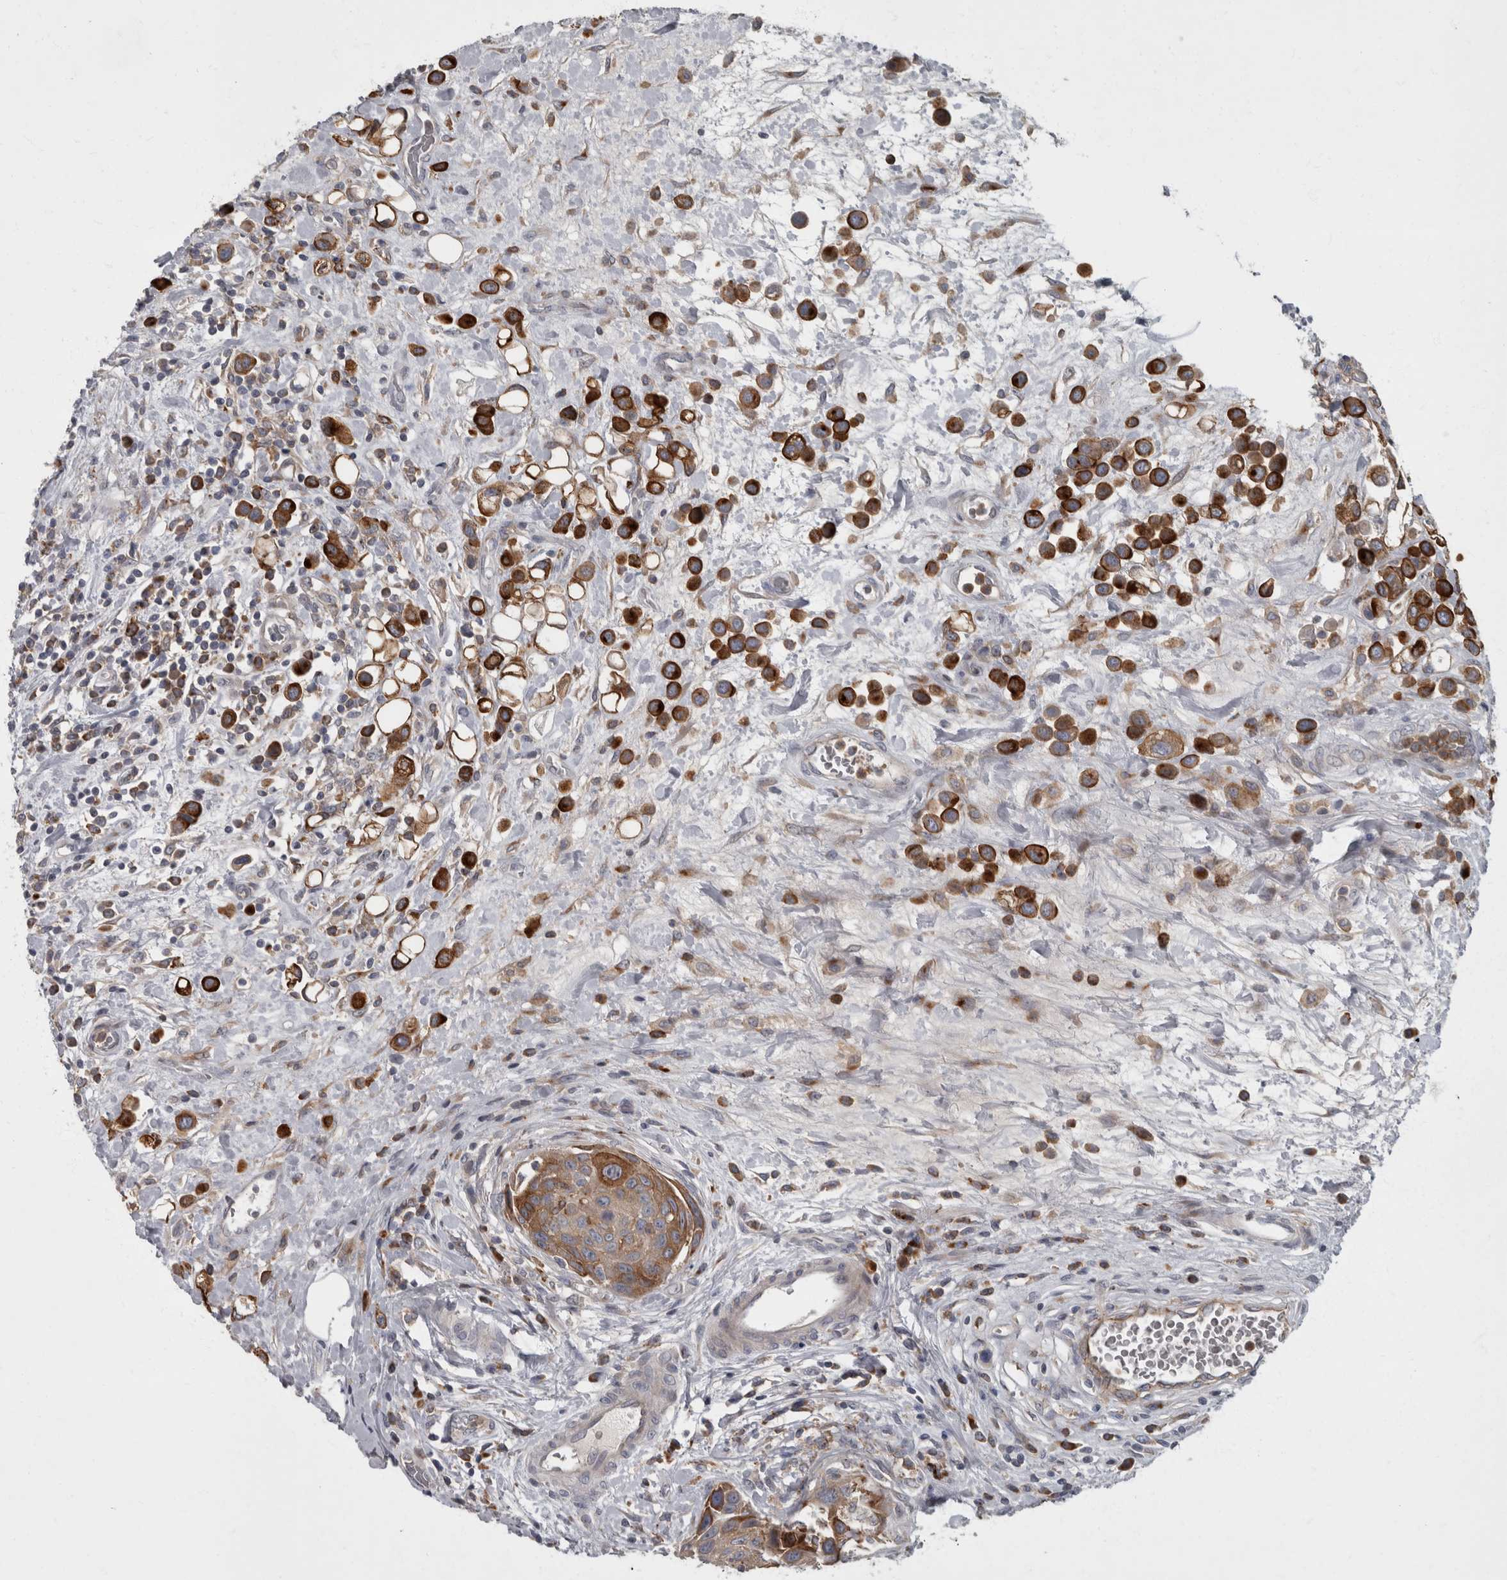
{"staining": {"intensity": "strong", "quantity": ">75%", "location": "cytoplasmic/membranous"}, "tissue": "urothelial cancer", "cell_type": "Tumor cells", "image_type": "cancer", "snomed": [{"axis": "morphology", "description": "Urothelial carcinoma, High grade"}, {"axis": "topography", "description": "Urinary bladder"}], "caption": "DAB (3,3'-diaminobenzidine) immunohistochemical staining of urothelial cancer shows strong cytoplasmic/membranous protein expression in about >75% of tumor cells.", "gene": "CDC42BPG", "patient": {"sex": "male", "age": 50}}